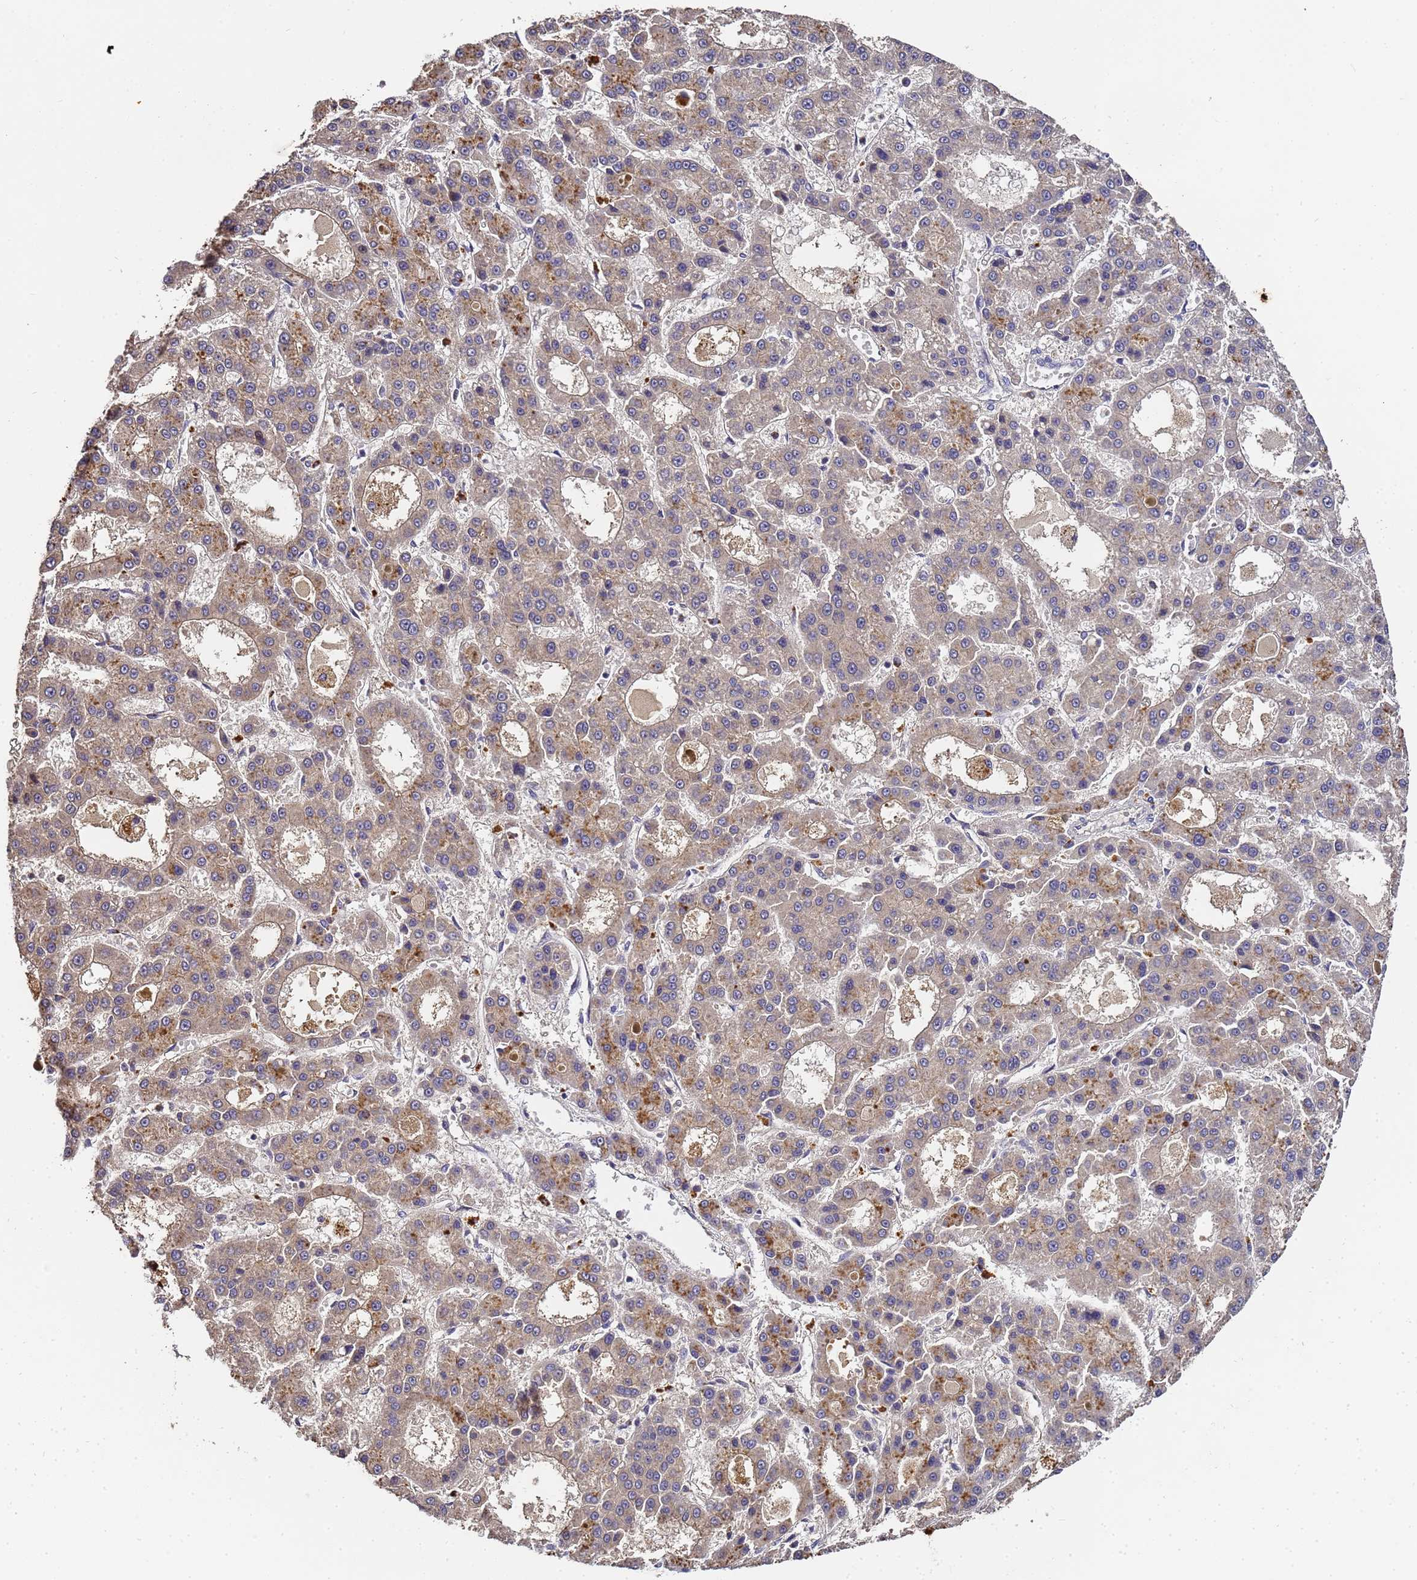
{"staining": {"intensity": "weak", "quantity": "25%-75%", "location": "cytoplasmic/membranous"}, "tissue": "liver cancer", "cell_type": "Tumor cells", "image_type": "cancer", "snomed": [{"axis": "morphology", "description": "Carcinoma, Hepatocellular, NOS"}, {"axis": "topography", "description": "Liver"}], "caption": "This is a photomicrograph of immunohistochemistry (IHC) staining of hepatocellular carcinoma (liver), which shows weak positivity in the cytoplasmic/membranous of tumor cells.", "gene": "LGI4", "patient": {"sex": "male", "age": 70}}